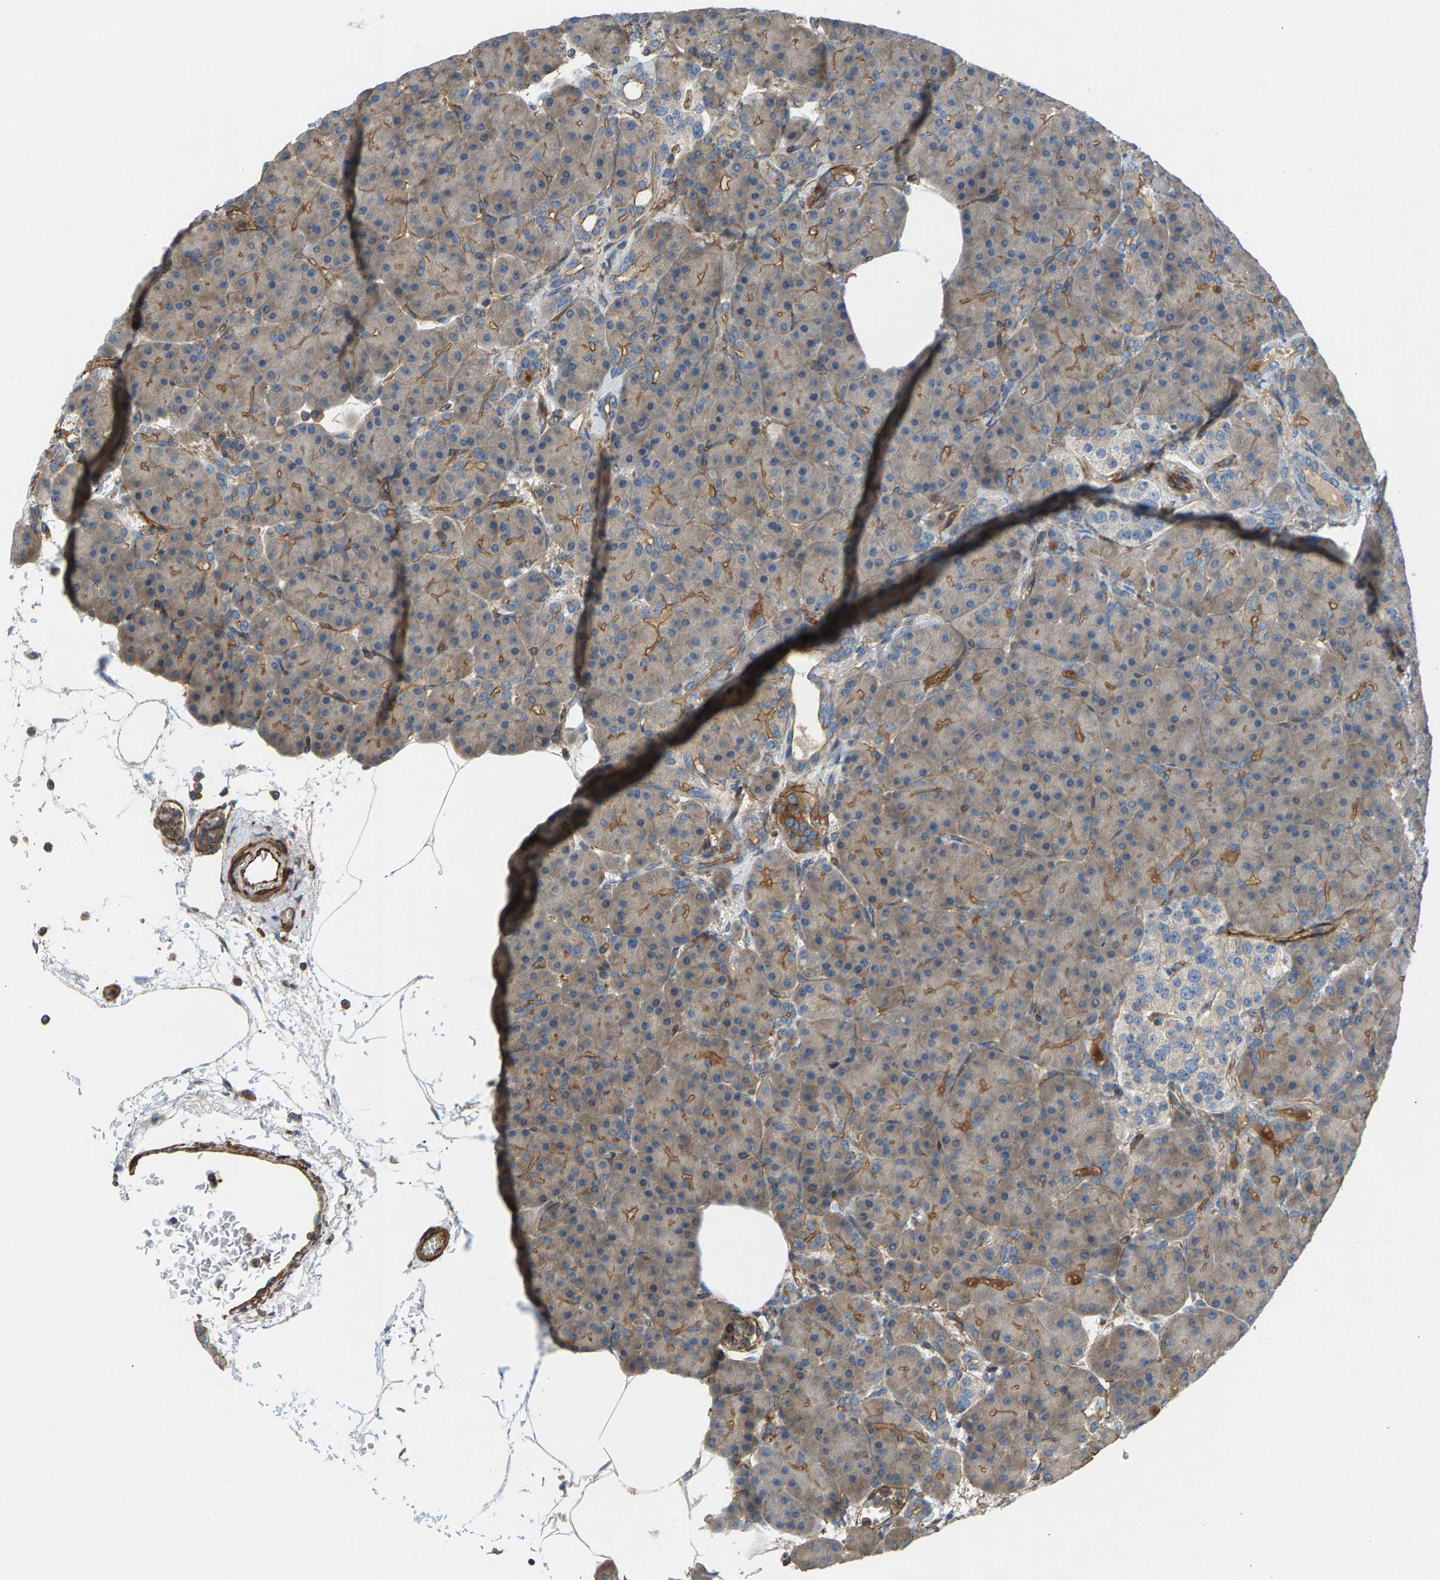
{"staining": {"intensity": "weak", "quantity": "25%-75%", "location": "cytoplasmic/membranous"}, "tissue": "pancreas", "cell_type": "Exocrine glandular cells", "image_type": "normal", "snomed": [{"axis": "morphology", "description": "Normal tissue, NOS"}, {"axis": "topography", "description": "Pancreas"}], "caption": "Immunohistochemical staining of normal human pancreas displays weak cytoplasmic/membranous protein expression in approximately 25%-75% of exocrine glandular cells.", "gene": "PDCL", "patient": {"sex": "female", "age": 70}}